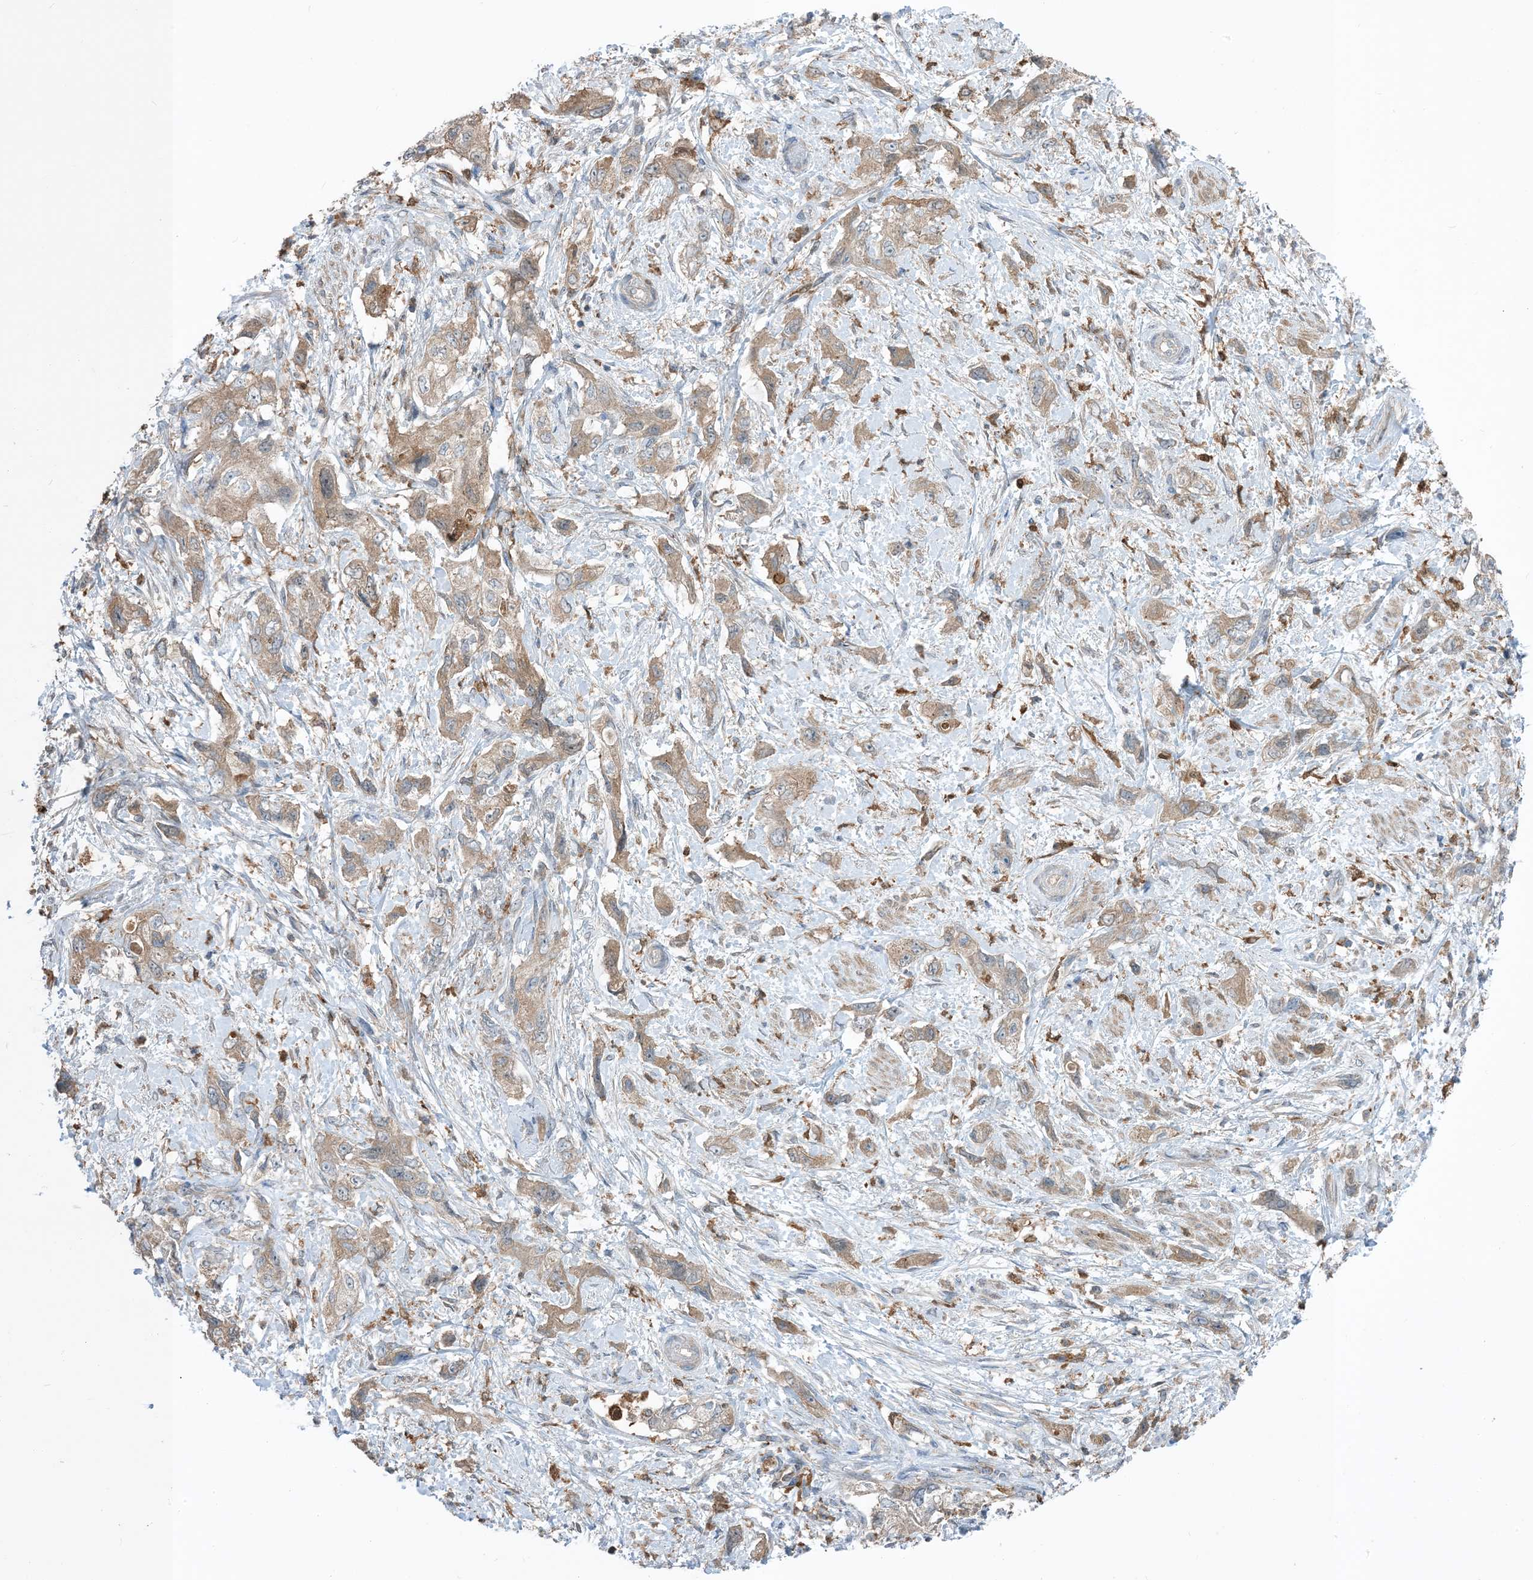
{"staining": {"intensity": "weak", "quantity": "25%-75%", "location": "cytoplasmic/membranous"}, "tissue": "pancreatic cancer", "cell_type": "Tumor cells", "image_type": "cancer", "snomed": [{"axis": "morphology", "description": "Adenocarcinoma, NOS"}, {"axis": "topography", "description": "Pancreas"}], "caption": "Approximately 25%-75% of tumor cells in human pancreatic cancer demonstrate weak cytoplasmic/membranous protein positivity as visualized by brown immunohistochemical staining.", "gene": "NAGK", "patient": {"sex": "female", "age": 73}}